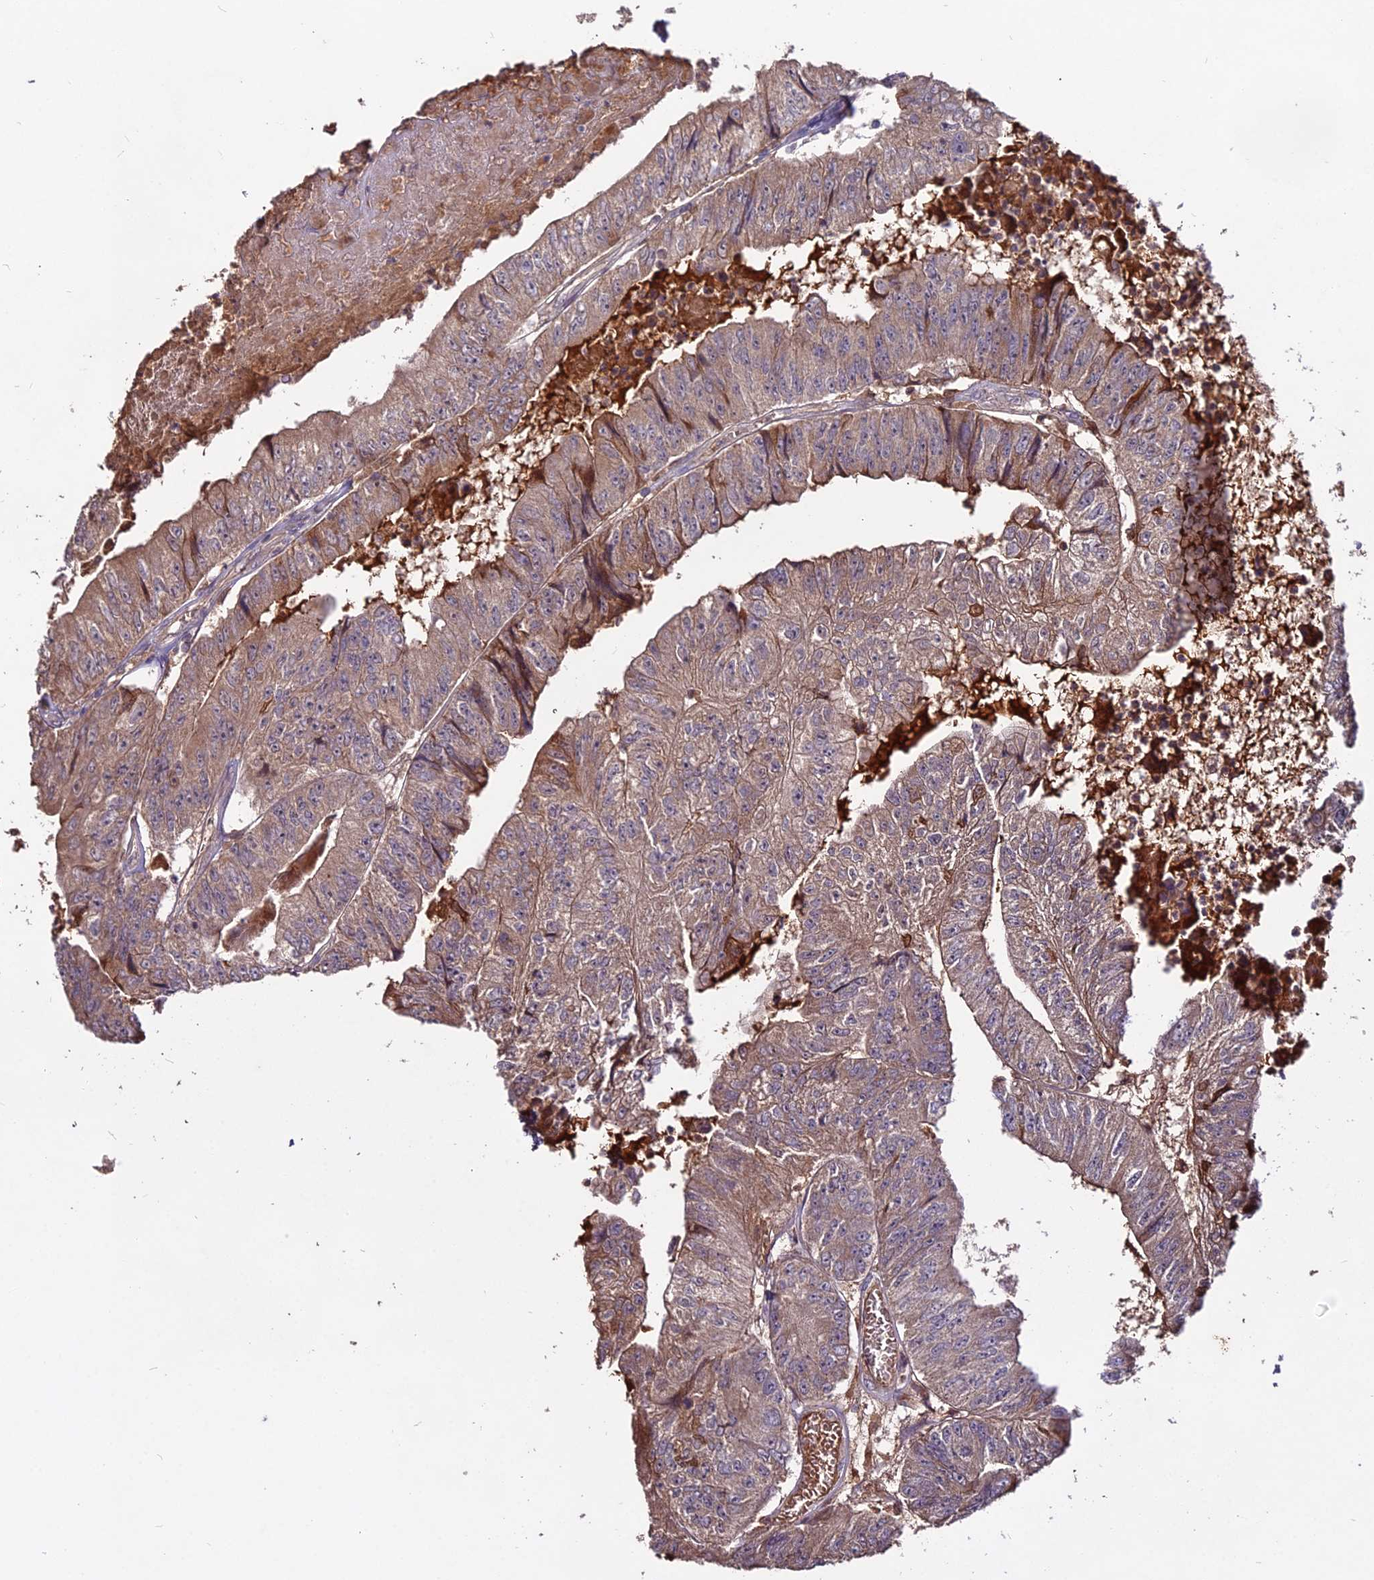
{"staining": {"intensity": "weak", "quantity": ">75%", "location": "cytoplasmic/membranous"}, "tissue": "colorectal cancer", "cell_type": "Tumor cells", "image_type": "cancer", "snomed": [{"axis": "morphology", "description": "Adenocarcinoma, NOS"}, {"axis": "topography", "description": "Colon"}], "caption": "Protein staining by IHC shows weak cytoplasmic/membranous positivity in approximately >75% of tumor cells in adenocarcinoma (colorectal).", "gene": "KCTD16", "patient": {"sex": "female", "age": 67}}